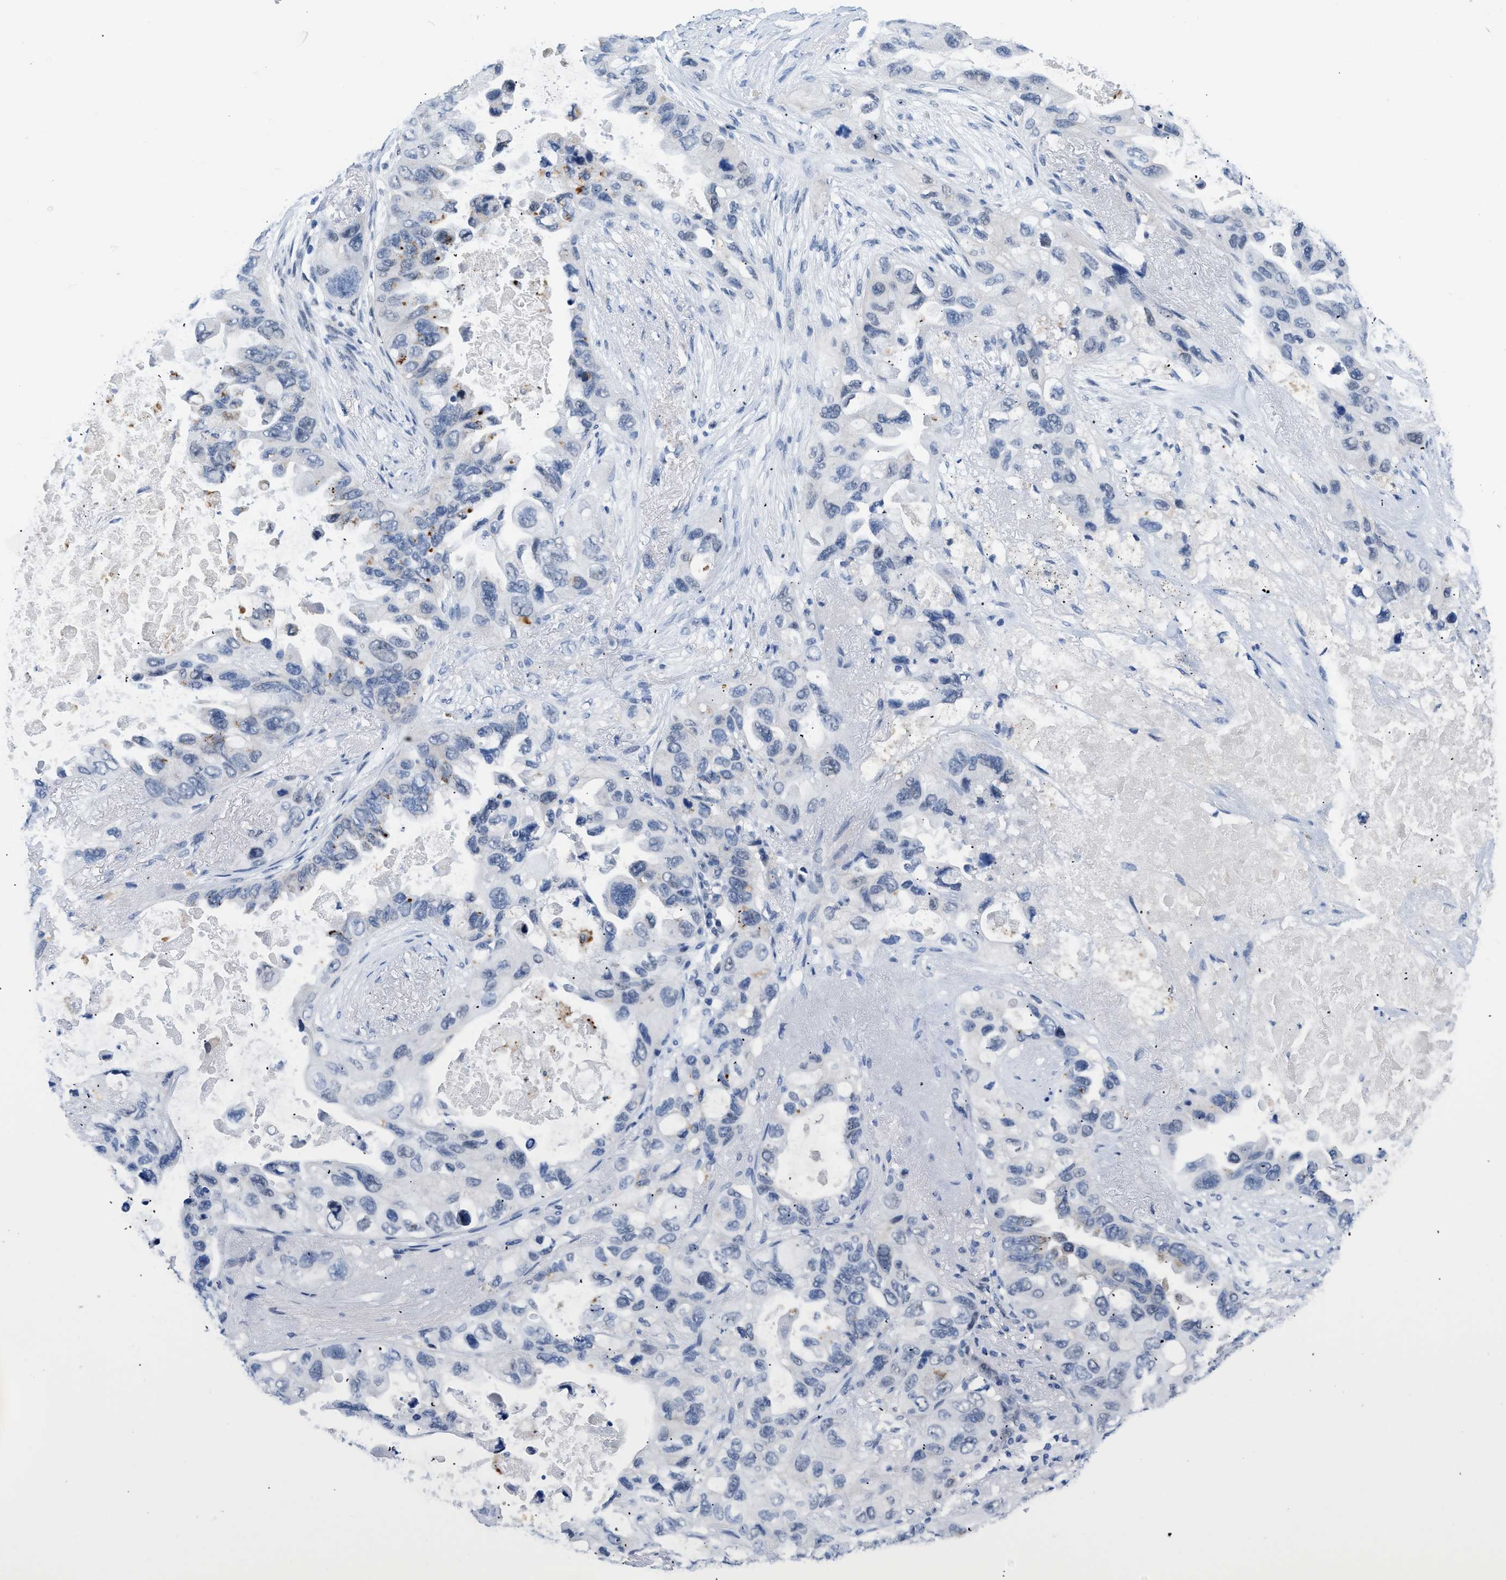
{"staining": {"intensity": "negative", "quantity": "none", "location": "none"}, "tissue": "lung cancer", "cell_type": "Tumor cells", "image_type": "cancer", "snomed": [{"axis": "morphology", "description": "Squamous cell carcinoma, NOS"}, {"axis": "topography", "description": "Lung"}], "caption": "The IHC histopathology image has no significant positivity in tumor cells of lung squamous cell carcinoma tissue. Brightfield microscopy of IHC stained with DAB (3,3'-diaminobenzidine) (brown) and hematoxylin (blue), captured at high magnification.", "gene": "BOLL", "patient": {"sex": "female", "age": 73}}